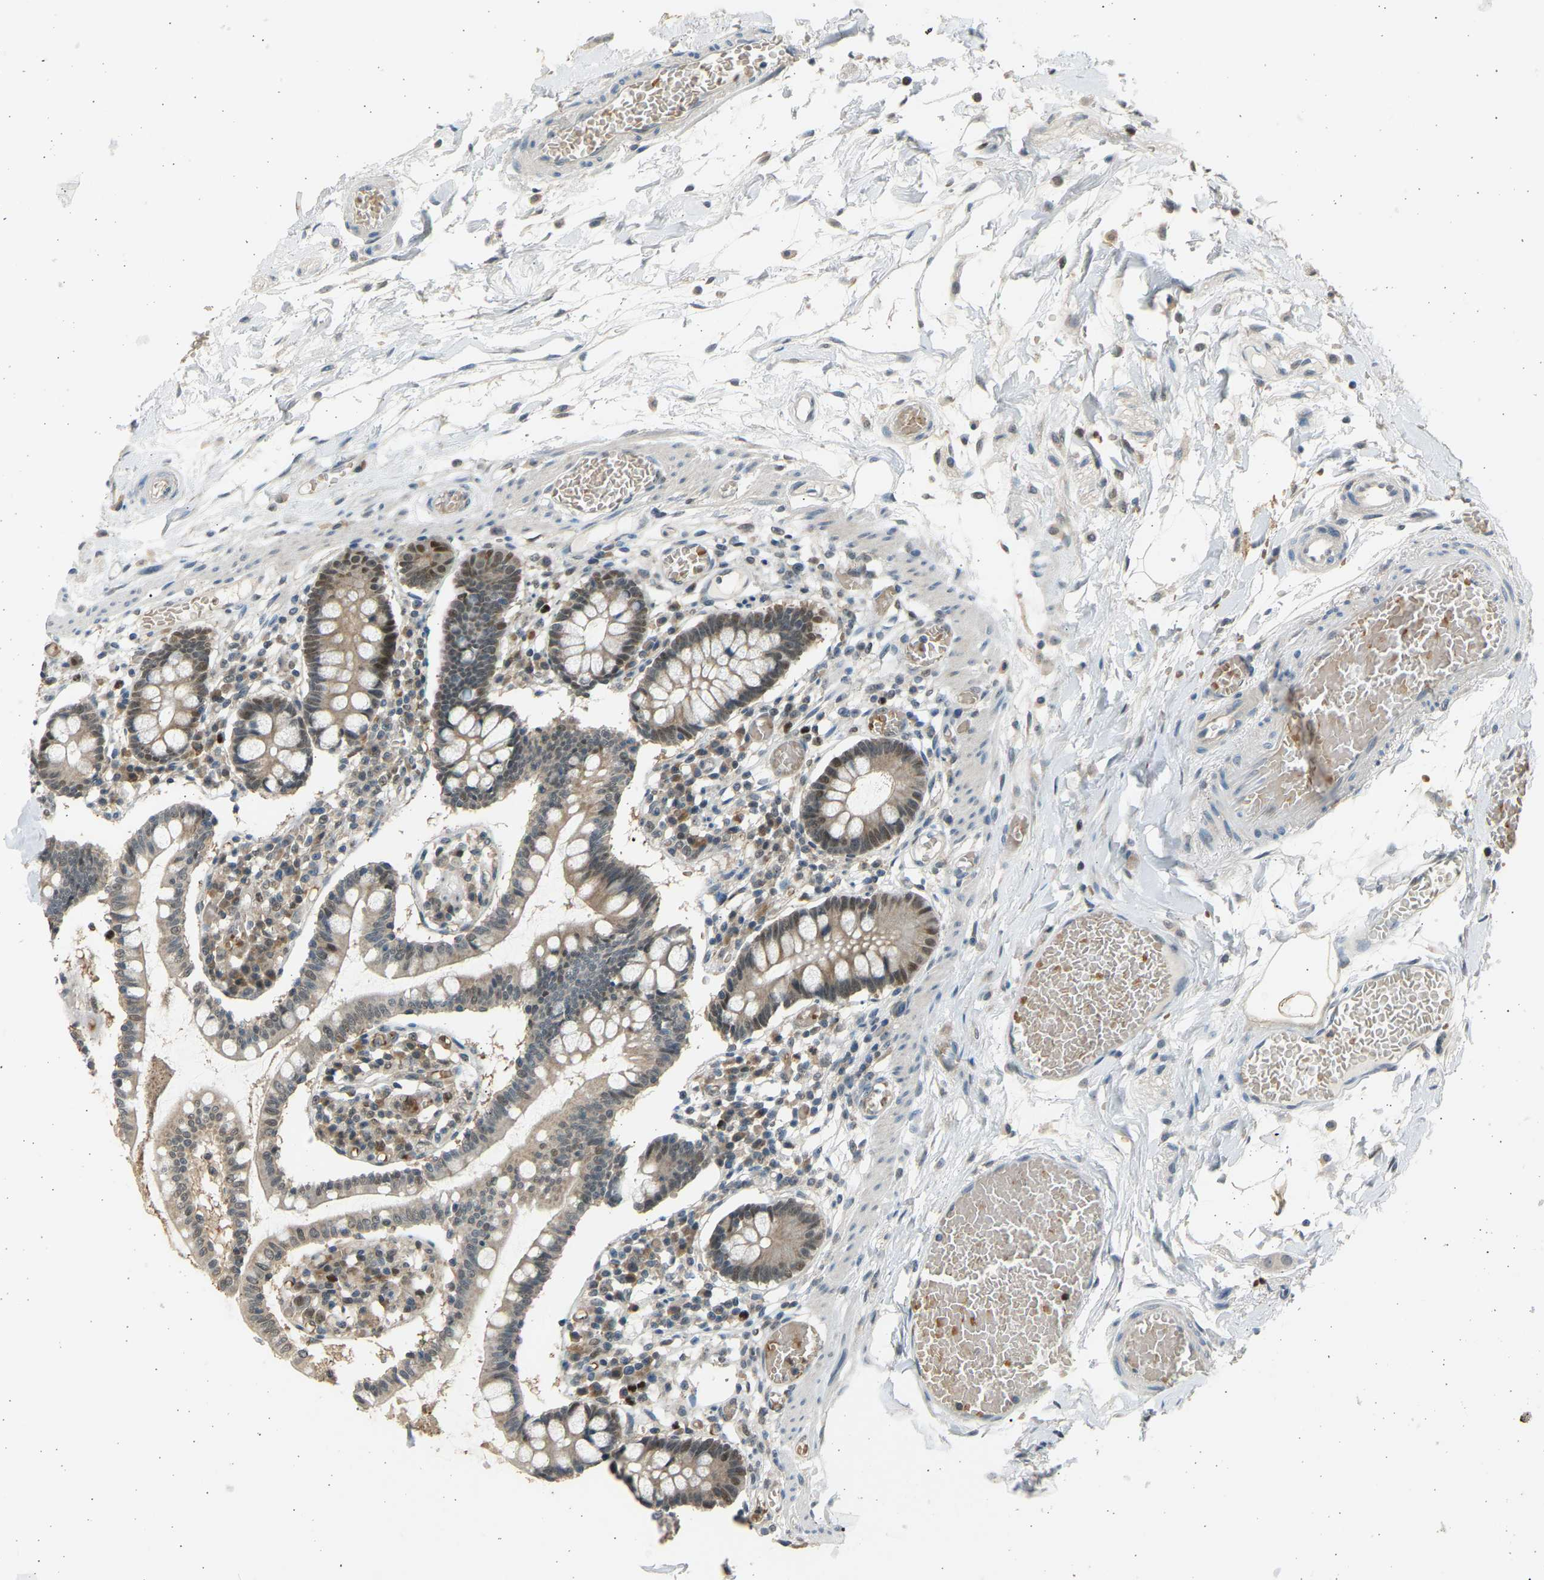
{"staining": {"intensity": "moderate", "quantity": ">75%", "location": "cytoplasmic/membranous"}, "tissue": "small intestine", "cell_type": "Glandular cells", "image_type": "normal", "snomed": [{"axis": "morphology", "description": "Normal tissue, NOS"}, {"axis": "topography", "description": "Small intestine"}], "caption": "This is an image of immunohistochemistry staining of normal small intestine, which shows moderate staining in the cytoplasmic/membranous of glandular cells.", "gene": "BIRC2", "patient": {"sex": "female", "age": 61}}